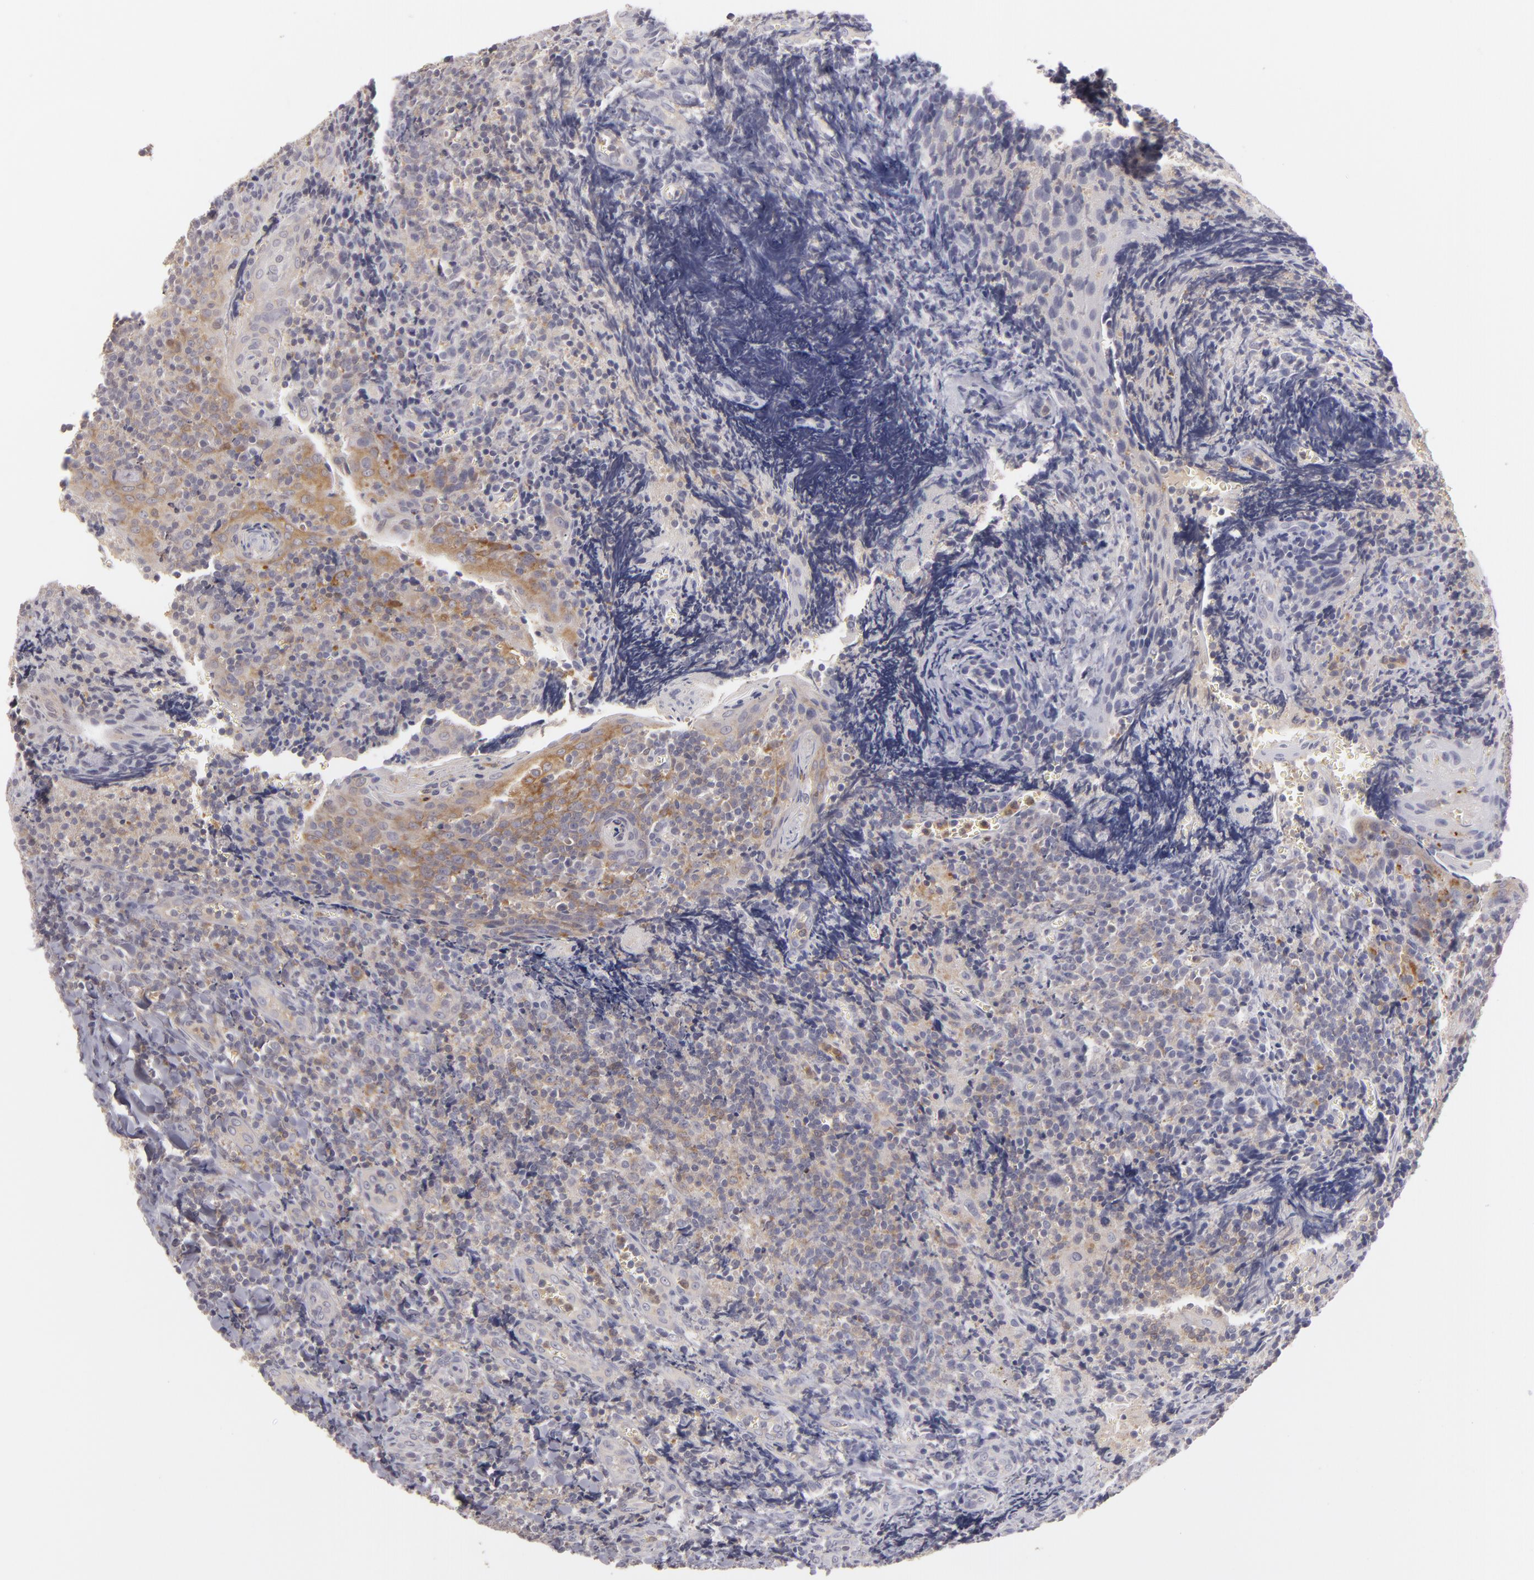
{"staining": {"intensity": "strong", "quantity": ">75%", "location": "cytoplasmic/membranous"}, "tissue": "tonsil", "cell_type": "Germinal center cells", "image_type": "normal", "snomed": [{"axis": "morphology", "description": "Normal tissue, NOS"}, {"axis": "topography", "description": "Tonsil"}], "caption": "The histopathology image exhibits immunohistochemical staining of normal tonsil. There is strong cytoplasmic/membranous expression is seen in approximately >75% of germinal center cells.", "gene": "MMP10", "patient": {"sex": "male", "age": 20}}